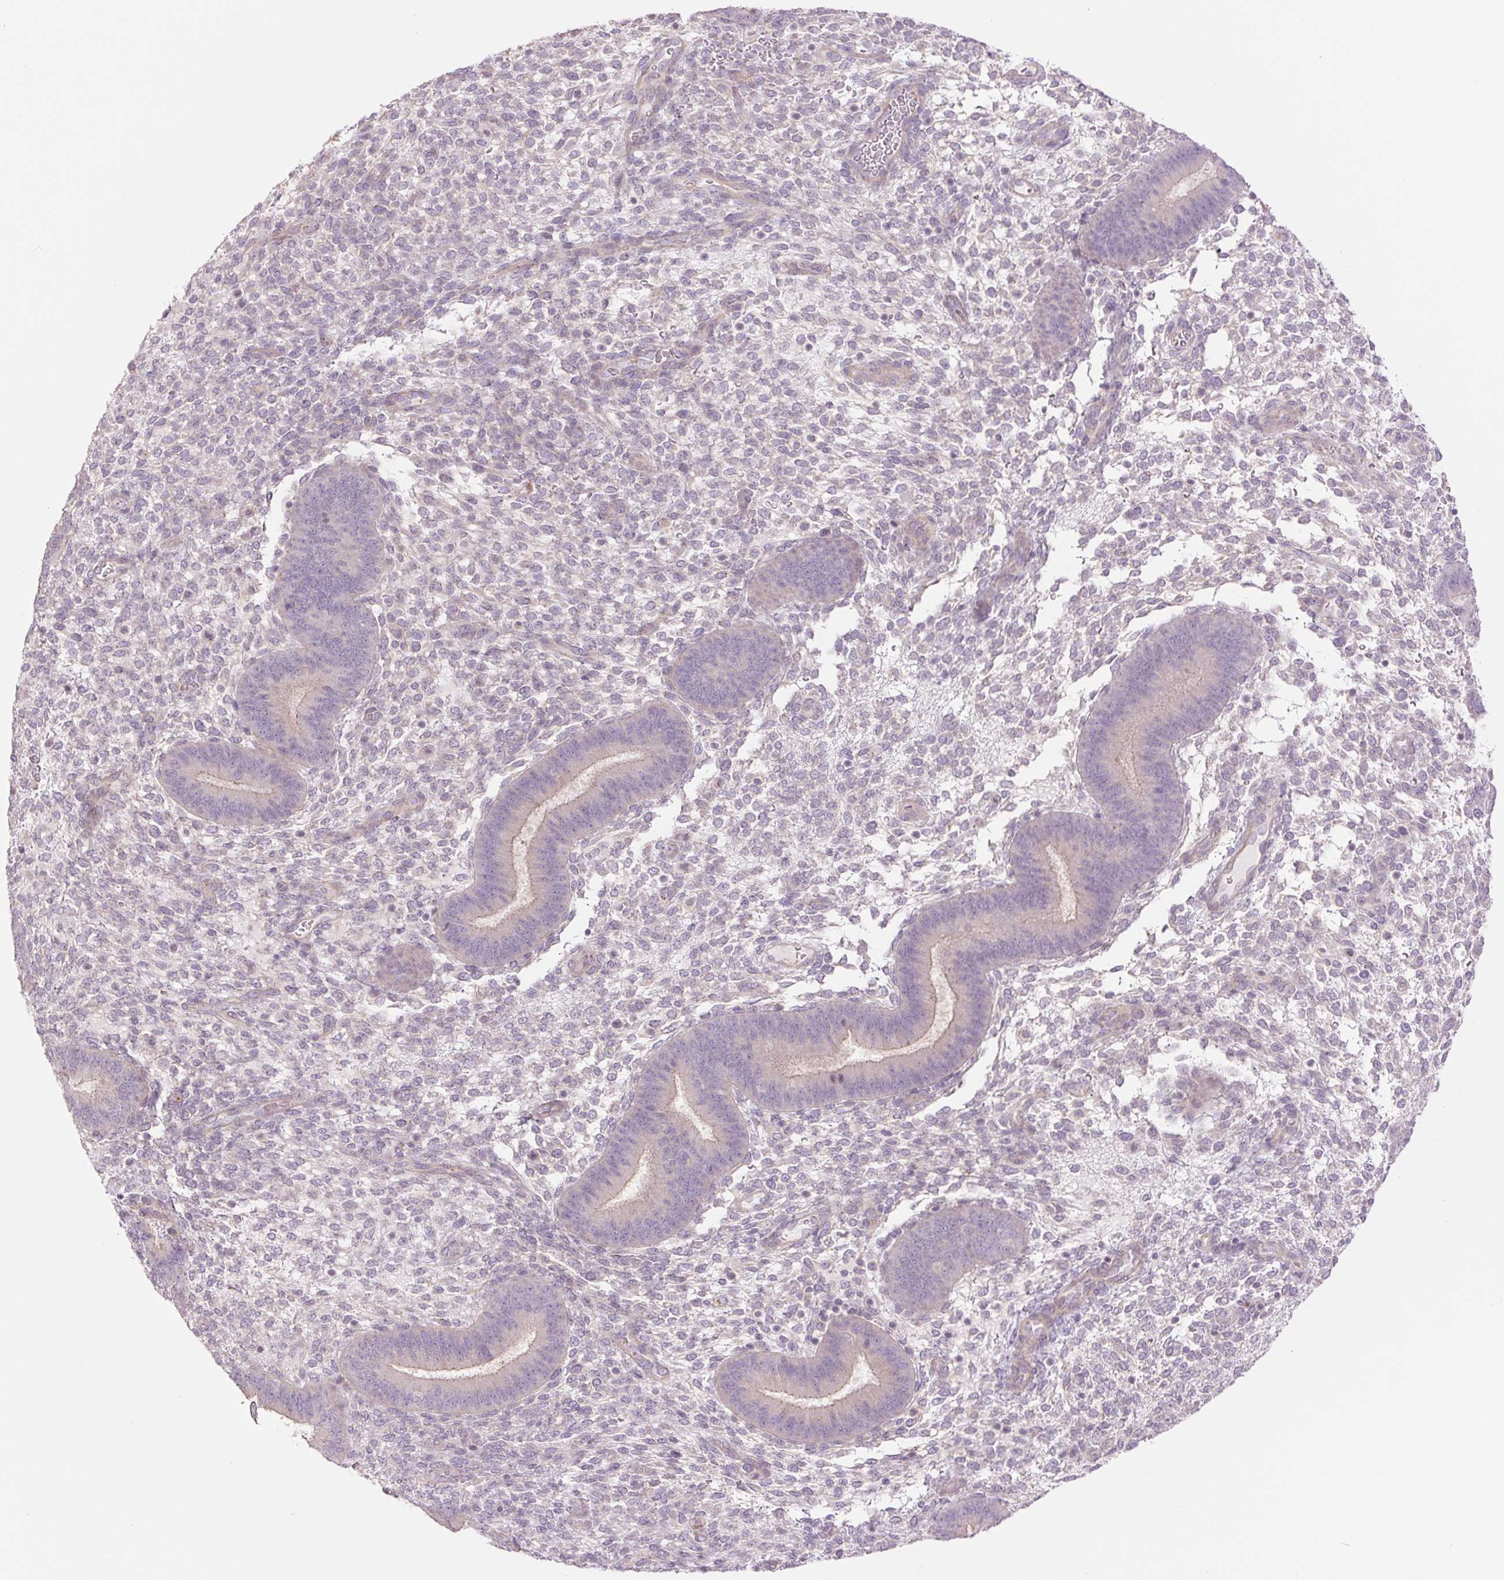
{"staining": {"intensity": "negative", "quantity": "none", "location": "none"}, "tissue": "endometrium", "cell_type": "Cells in endometrial stroma", "image_type": "normal", "snomed": [{"axis": "morphology", "description": "Normal tissue, NOS"}, {"axis": "topography", "description": "Endometrium"}], "caption": "Immunohistochemistry (IHC) histopathology image of benign endometrium: endometrium stained with DAB (3,3'-diaminobenzidine) exhibits no significant protein positivity in cells in endometrial stroma.", "gene": "CTNNA3", "patient": {"sex": "female", "age": 39}}